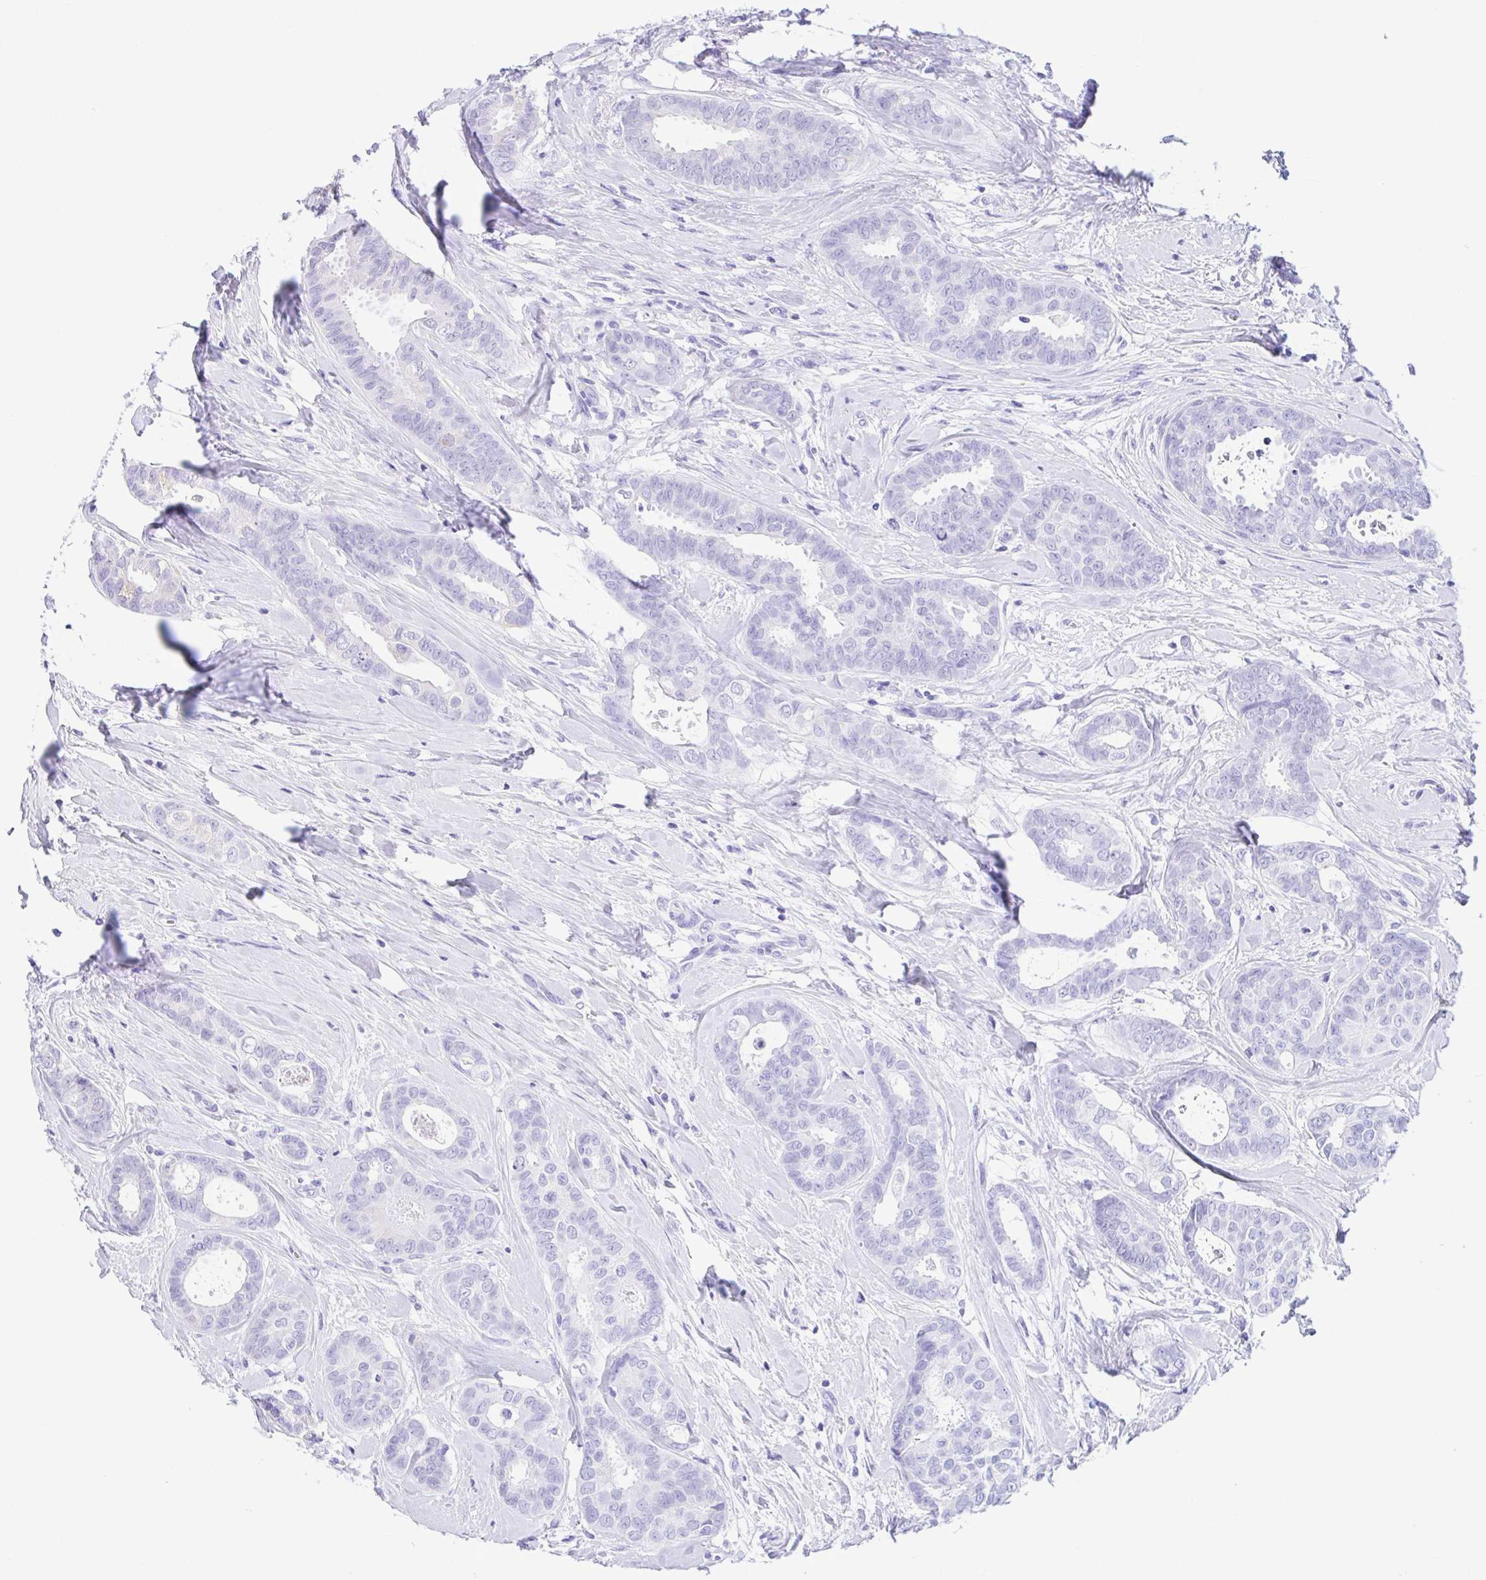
{"staining": {"intensity": "negative", "quantity": "none", "location": "none"}, "tissue": "breast cancer", "cell_type": "Tumor cells", "image_type": "cancer", "snomed": [{"axis": "morphology", "description": "Duct carcinoma"}, {"axis": "topography", "description": "Breast"}], "caption": "Immunohistochemistry of breast cancer shows no positivity in tumor cells. (DAB (3,3'-diaminobenzidine) IHC with hematoxylin counter stain).", "gene": "GINM1", "patient": {"sex": "female", "age": 45}}